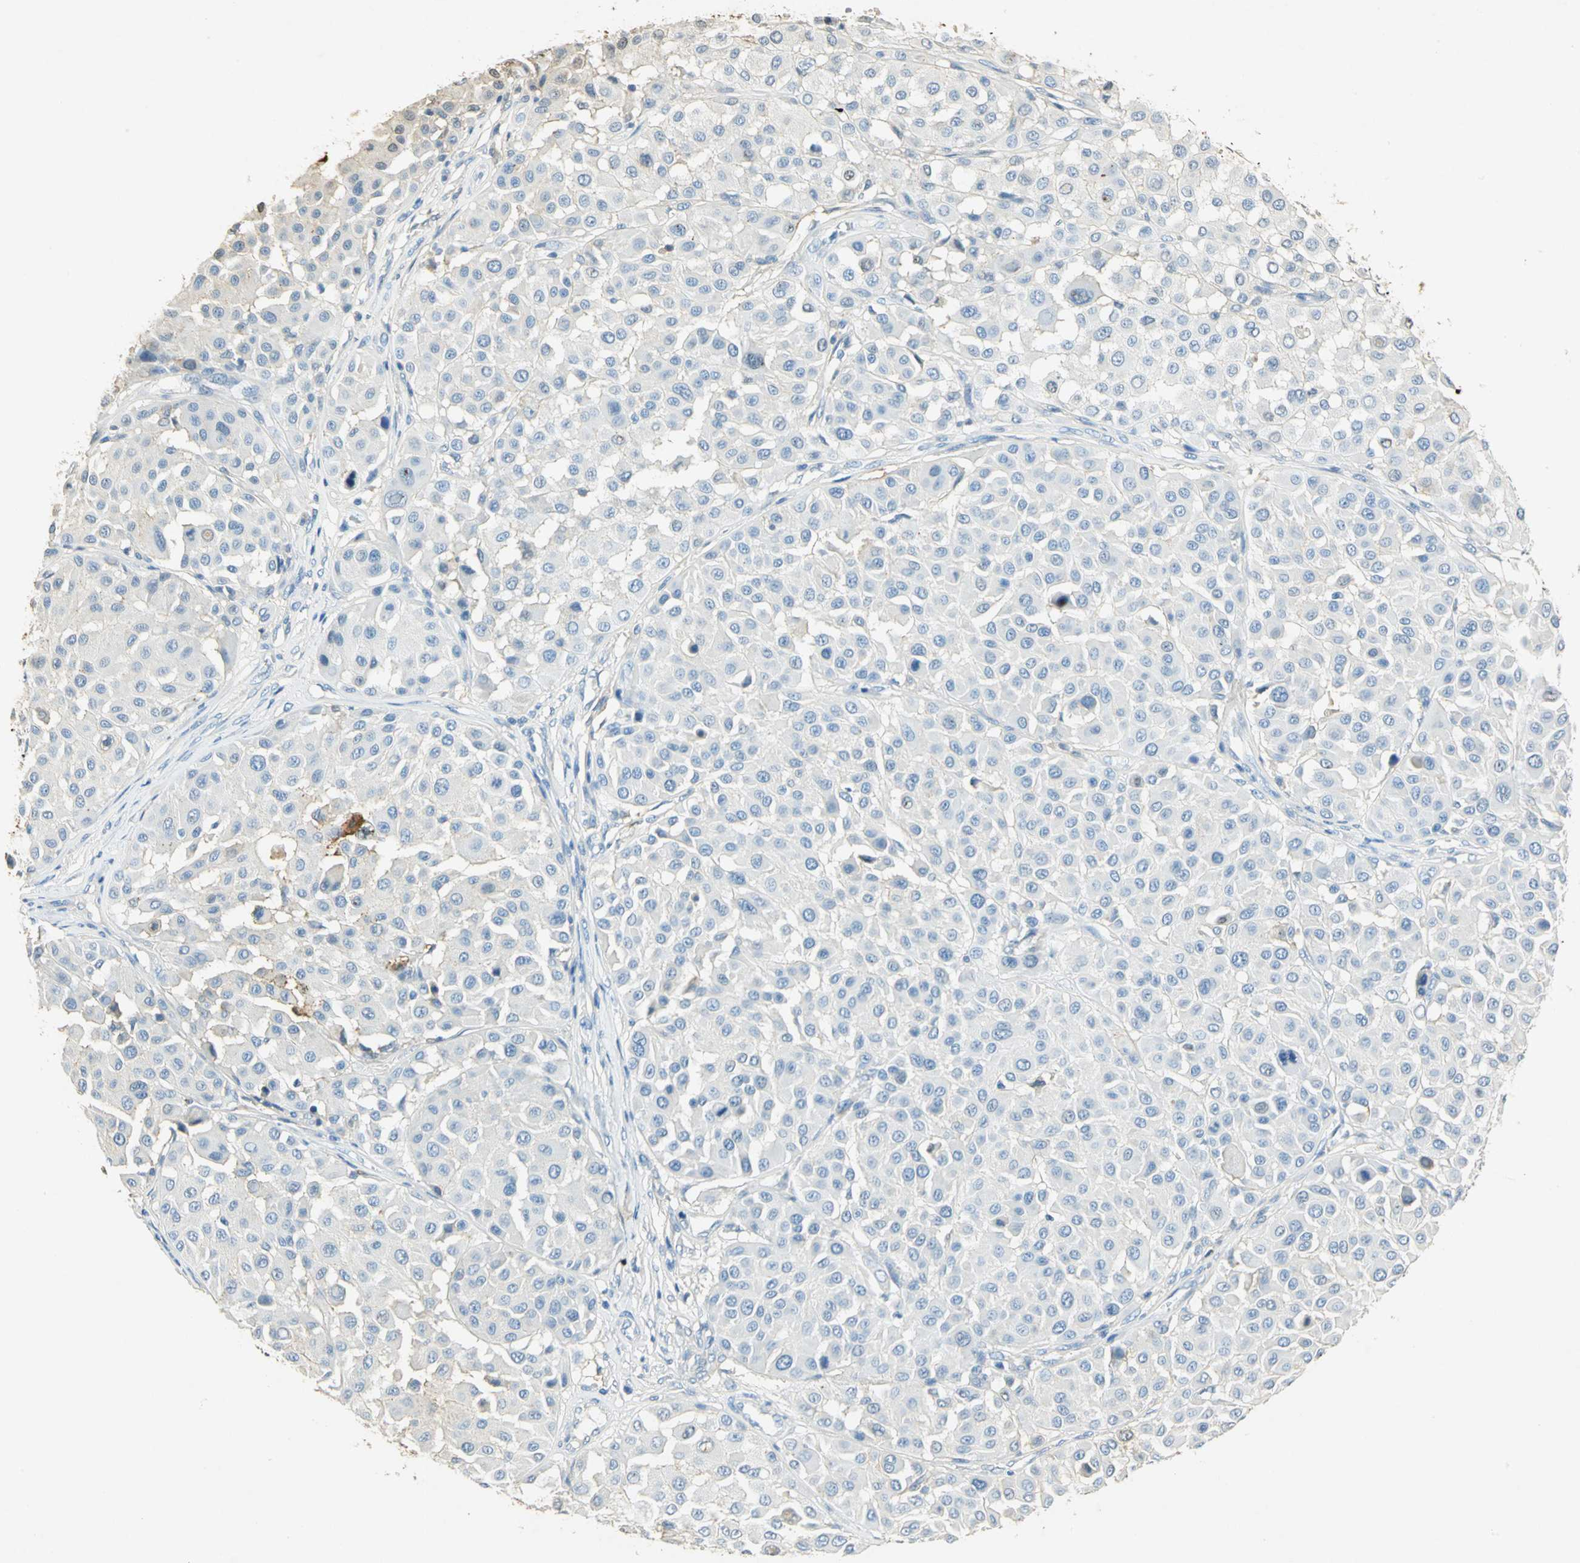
{"staining": {"intensity": "negative", "quantity": "none", "location": "none"}, "tissue": "melanoma", "cell_type": "Tumor cells", "image_type": "cancer", "snomed": [{"axis": "morphology", "description": "Malignant melanoma, Metastatic site"}, {"axis": "topography", "description": "Soft tissue"}], "caption": "Immunohistochemistry (IHC) of human malignant melanoma (metastatic site) exhibits no expression in tumor cells.", "gene": "ANXA4", "patient": {"sex": "male", "age": 41}}